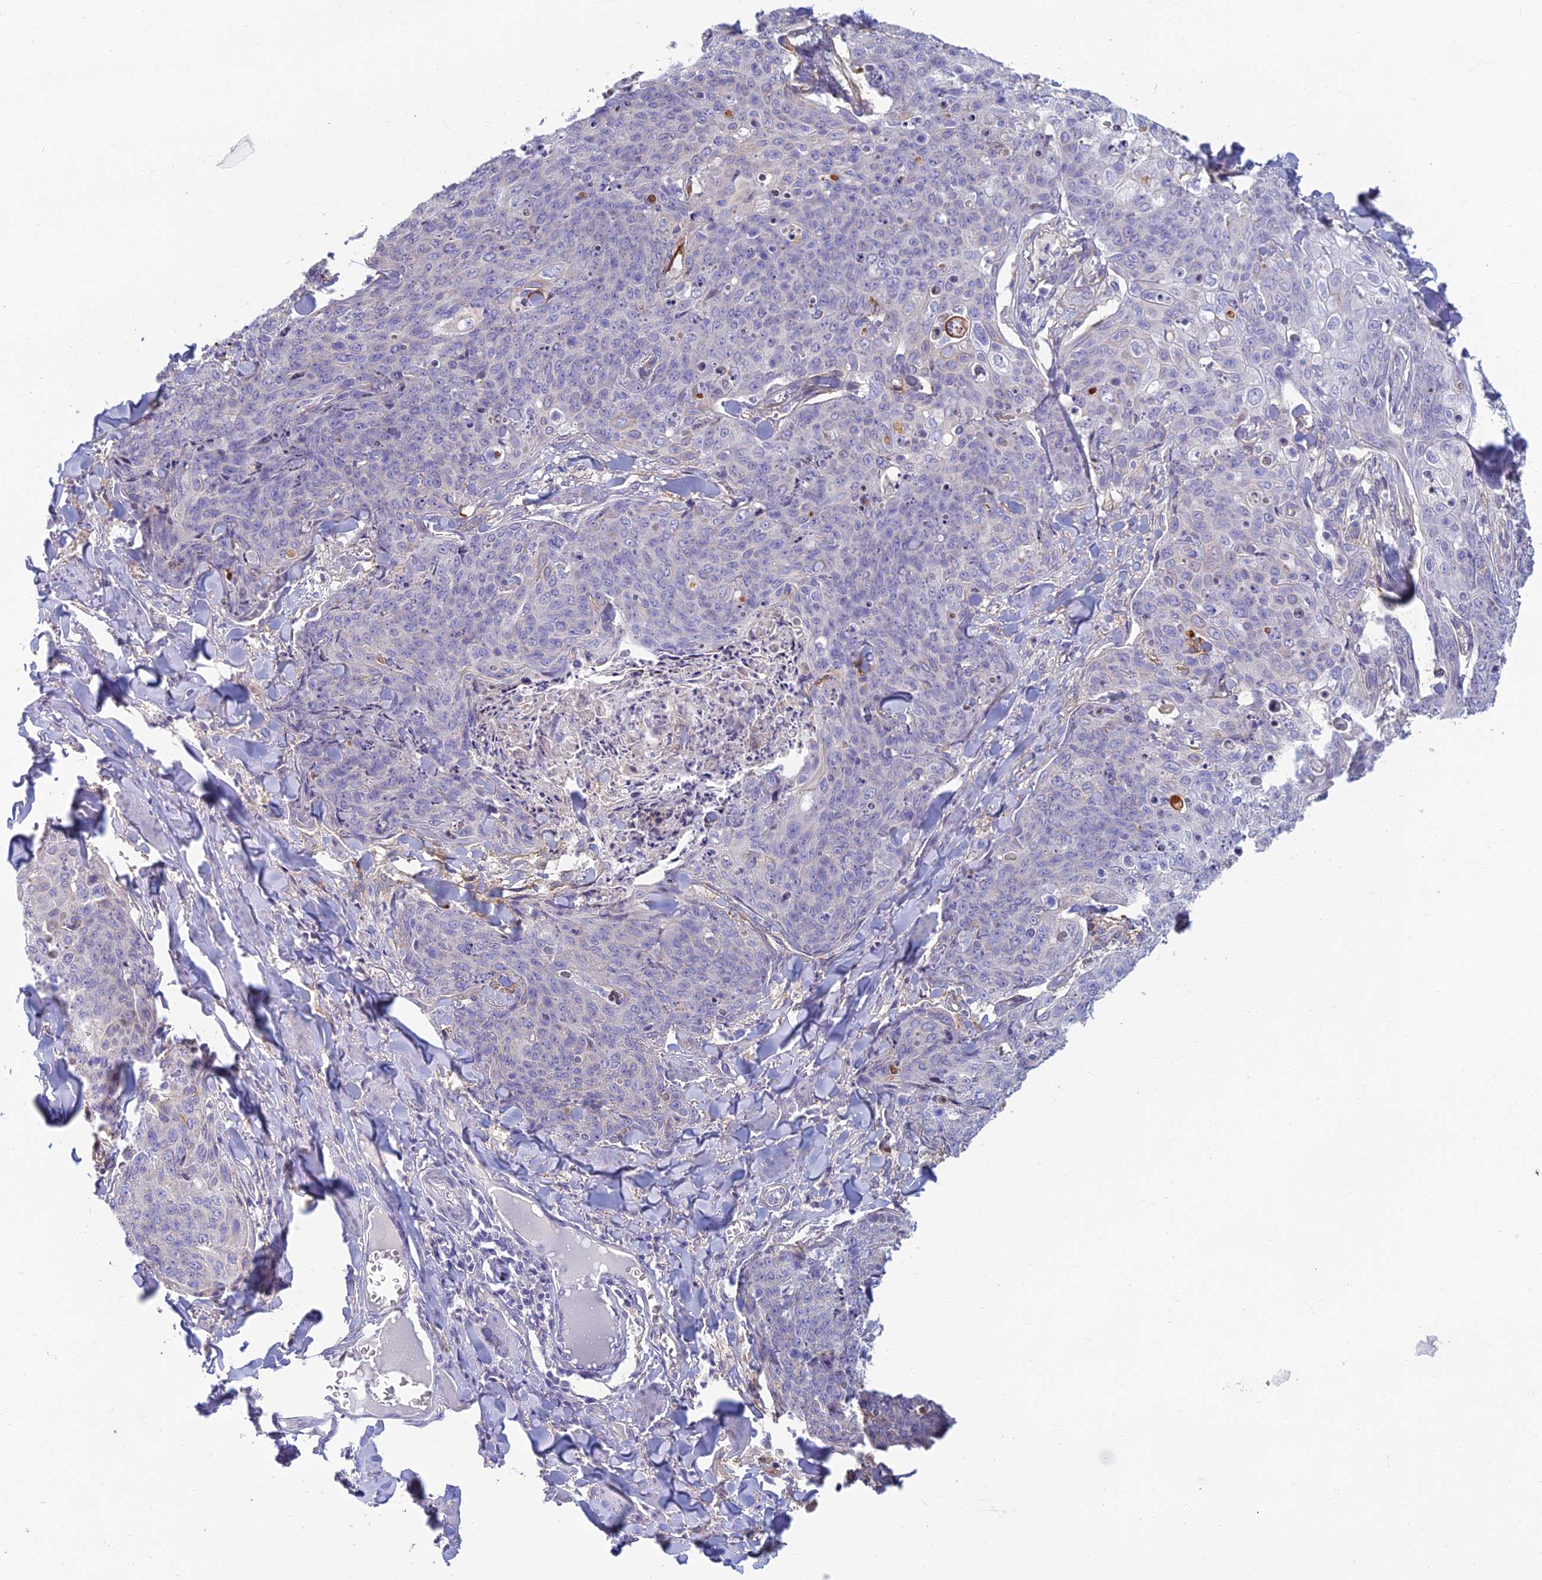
{"staining": {"intensity": "negative", "quantity": "none", "location": "none"}, "tissue": "skin cancer", "cell_type": "Tumor cells", "image_type": "cancer", "snomed": [{"axis": "morphology", "description": "Squamous cell carcinoma, NOS"}, {"axis": "topography", "description": "Skin"}, {"axis": "topography", "description": "Vulva"}], "caption": "Immunohistochemistry image of neoplastic tissue: human skin cancer stained with DAB exhibits no significant protein staining in tumor cells.", "gene": "NEURL1", "patient": {"sex": "female", "age": 85}}